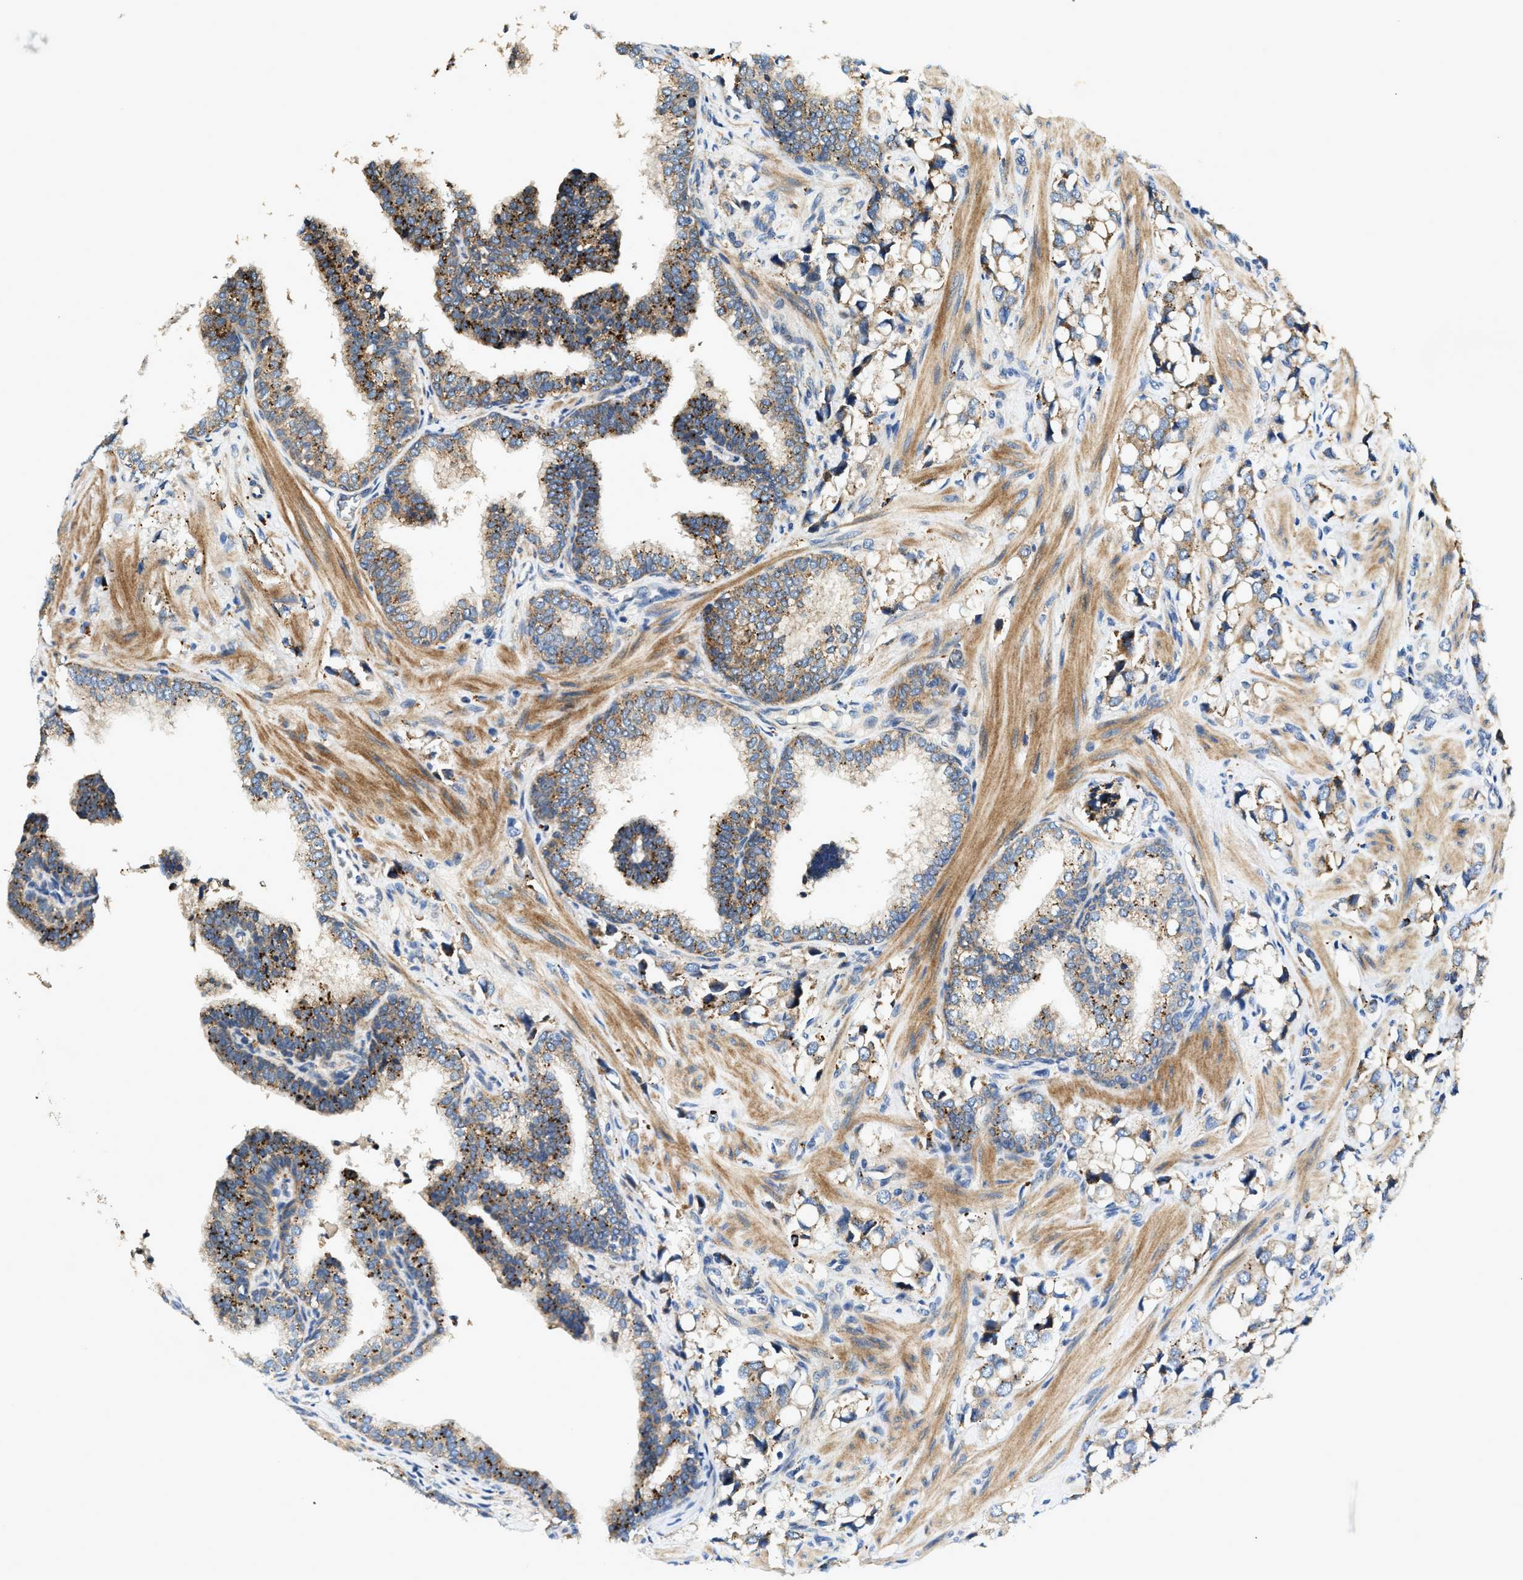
{"staining": {"intensity": "moderate", "quantity": ">75%", "location": "cytoplasmic/membranous"}, "tissue": "prostate cancer", "cell_type": "Tumor cells", "image_type": "cancer", "snomed": [{"axis": "morphology", "description": "Adenocarcinoma, High grade"}, {"axis": "topography", "description": "Prostate"}], "caption": "There is medium levels of moderate cytoplasmic/membranous expression in tumor cells of adenocarcinoma (high-grade) (prostate), as demonstrated by immunohistochemical staining (brown color).", "gene": "DUSP10", "patient": {"sex": "male", "age": 52}}